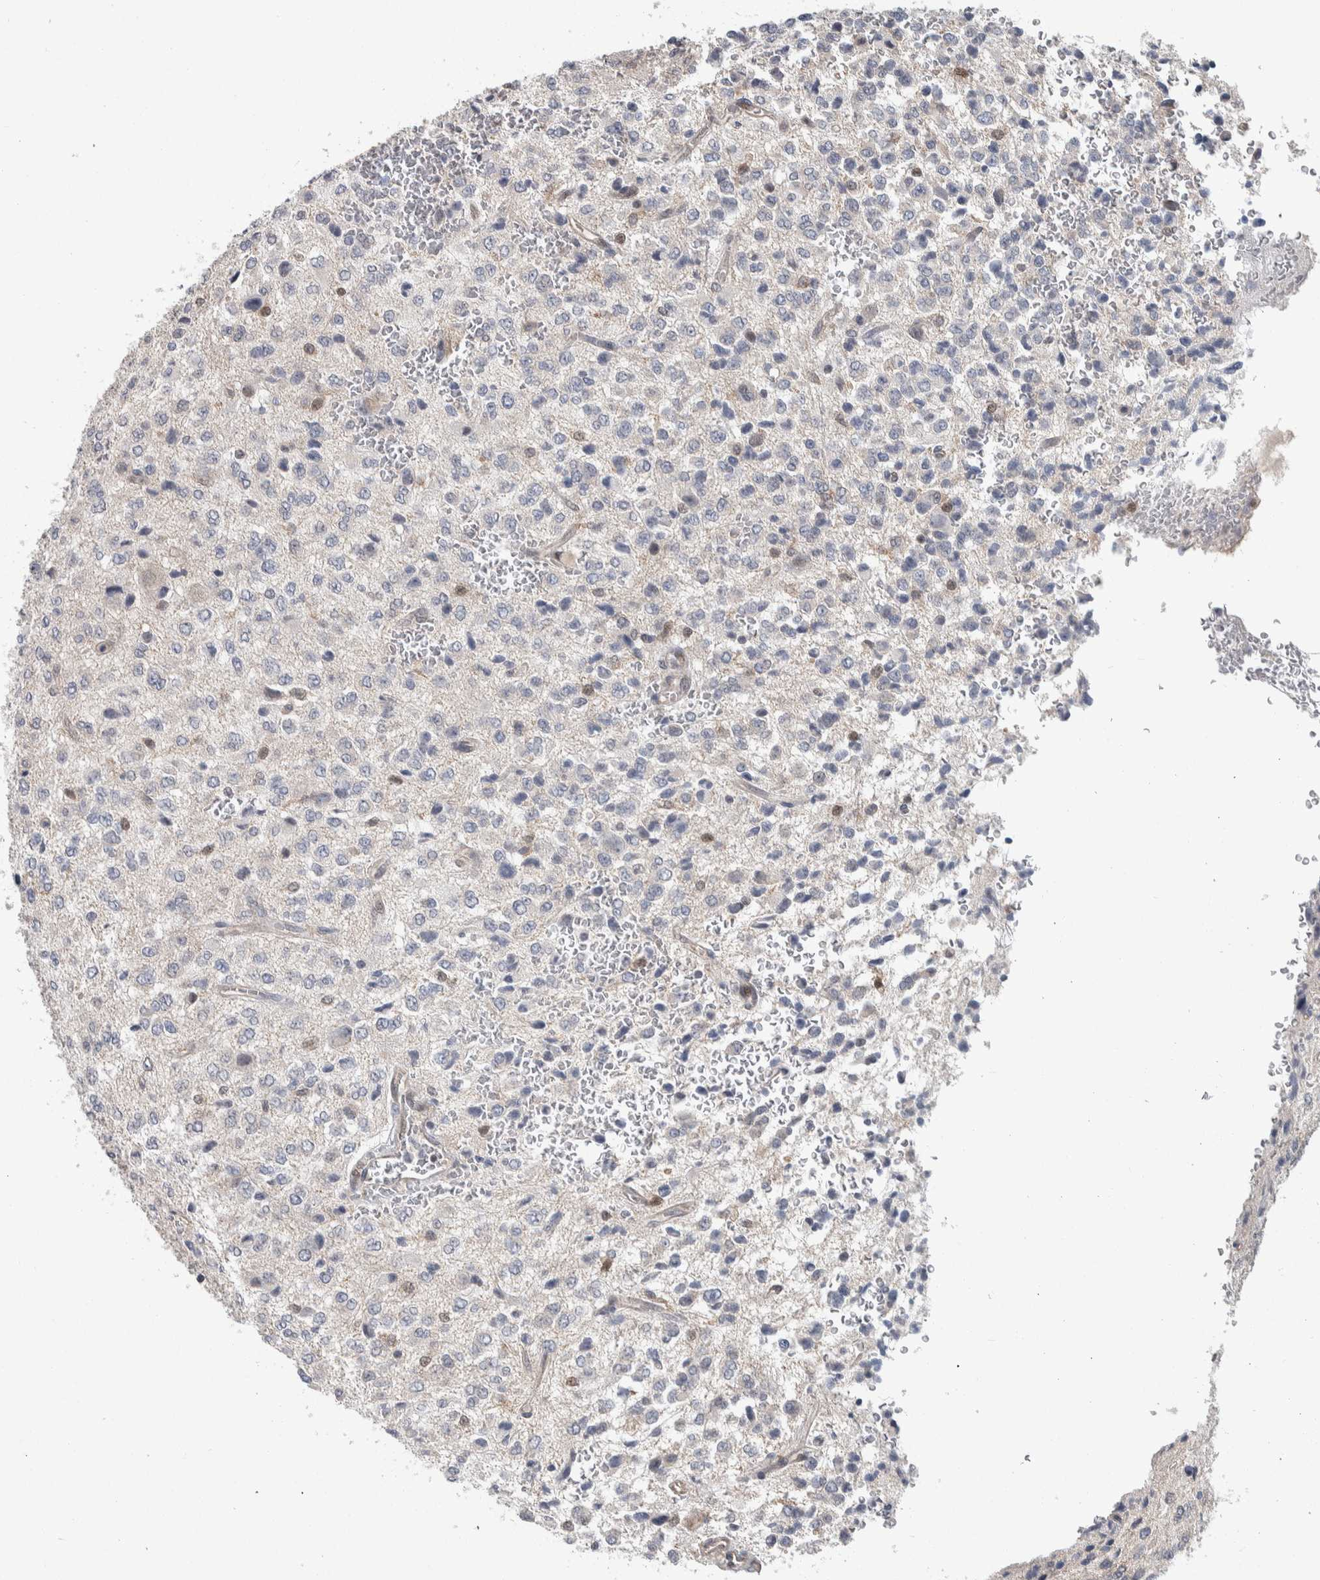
{"staining": {"intensity": "negative", "quantity": "none", "location": "none"}, "tissue": "glioma", "cell_type": "Tumor cells", "image_type": "cancer", "snomed": [{"axis": "morphology", "description": "Glioma, malignant, High grade"}, {"axis": "topography", "description": "pancreas cauda"}], "caption": "A high-resolution photomicrograph shows immunohistochemistry staining of malignant high-grade glioma, which reveals no significant positivity in tumor cells.", "gene": "PTPA", "patient": {"sex": "male", "age": 60}}